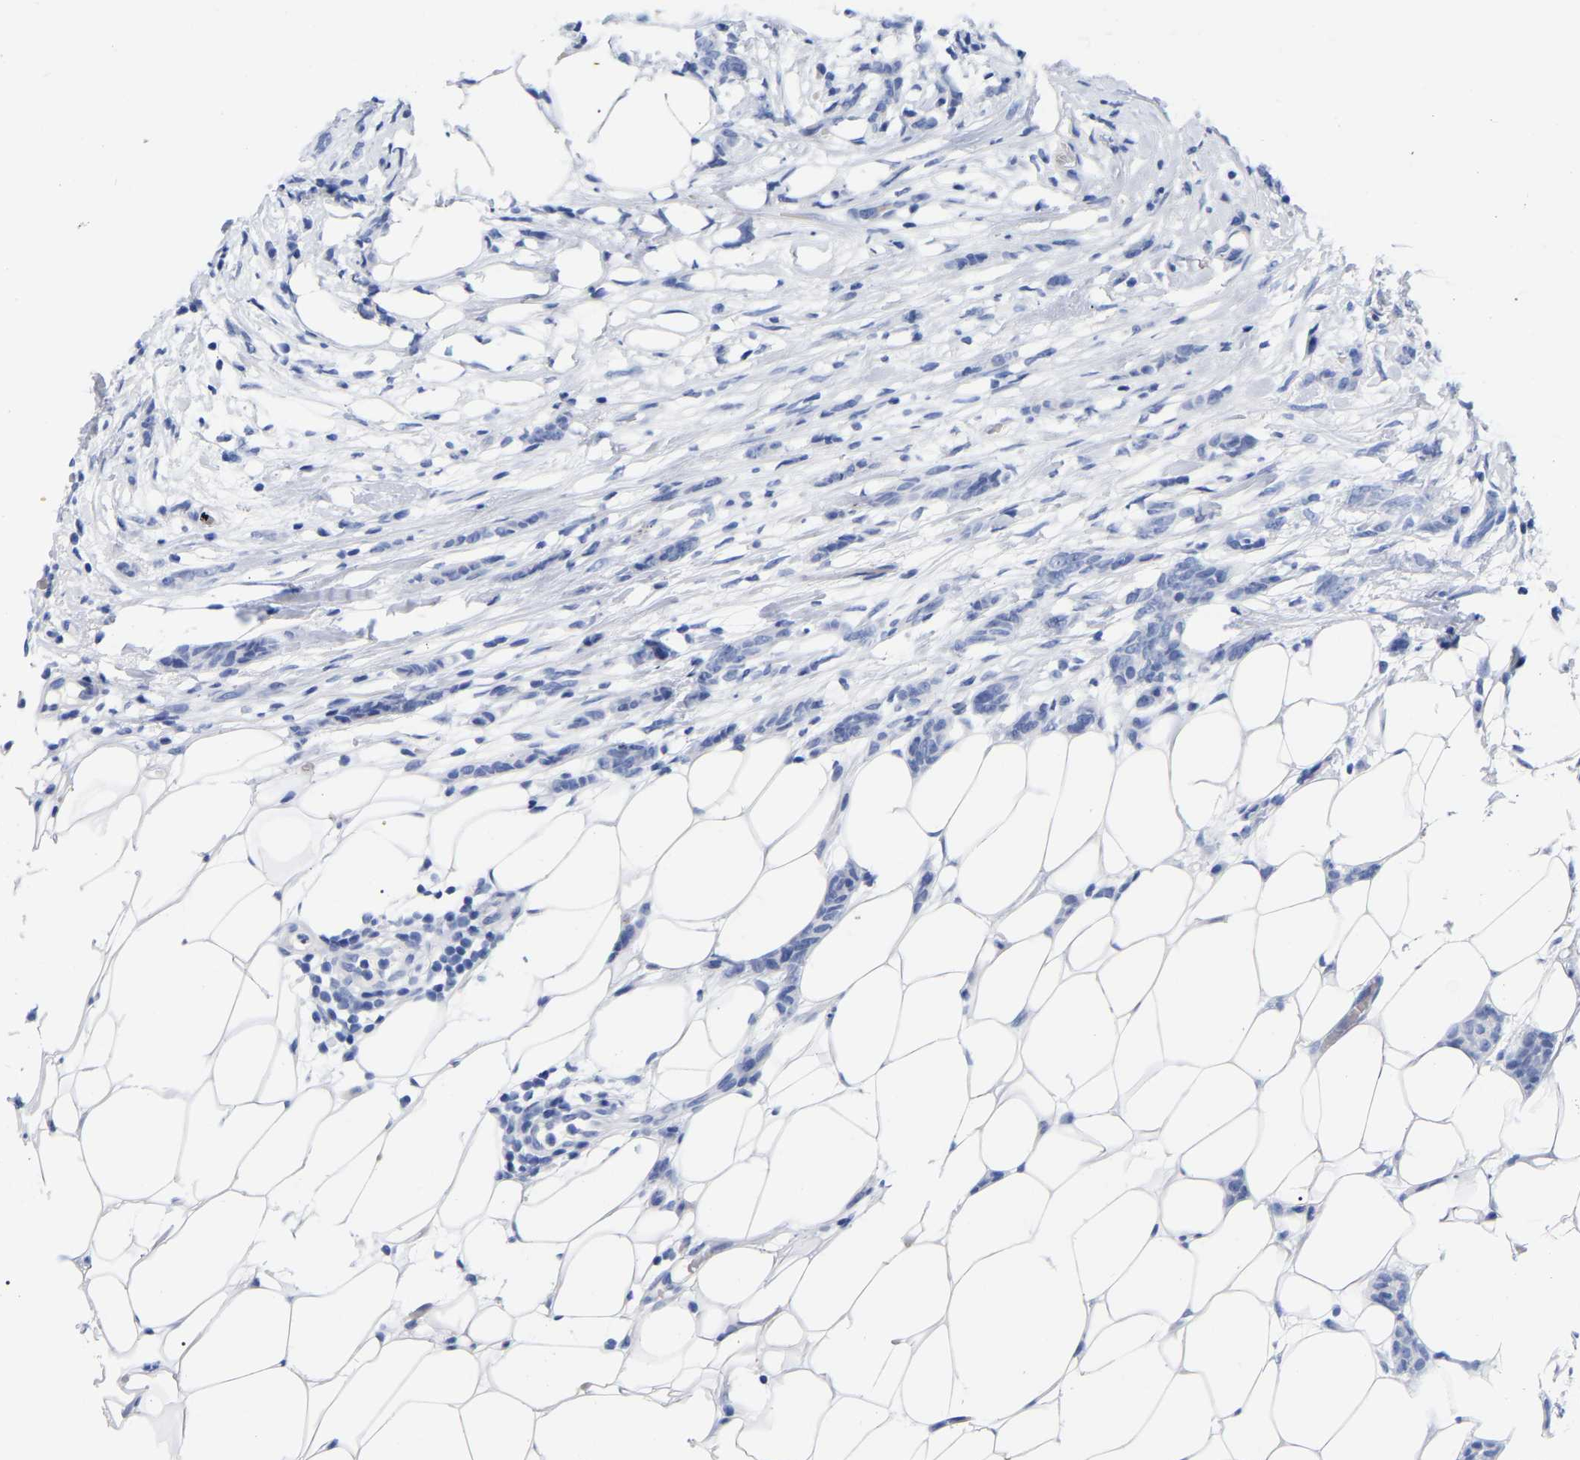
{"staining": {"intensity": "negative", "quantity": "none", "location": "none"}, "tissue": "breast cancer", "cell_type": "Tumor cells", "image_type": "cancer", "snomed": [{"axis": "morphology", "description": "Lobular carcinoma"}, {"axis": "topography", "description": "Skin"}, {"axis": "topography", "description": "Breast"}], "caption": "Immunohistochemistry histopathology image of breast cancer stained for a protein (brown), which displays no expression in tumor cells. The staining was performed using DAB to visualize the protein expression in brown, while the nuclei were stained in blue with hematoxylin (Magnification: 20x).", "gene": "HAPLN1", "patient": {"sex": "female", "age": 46}}